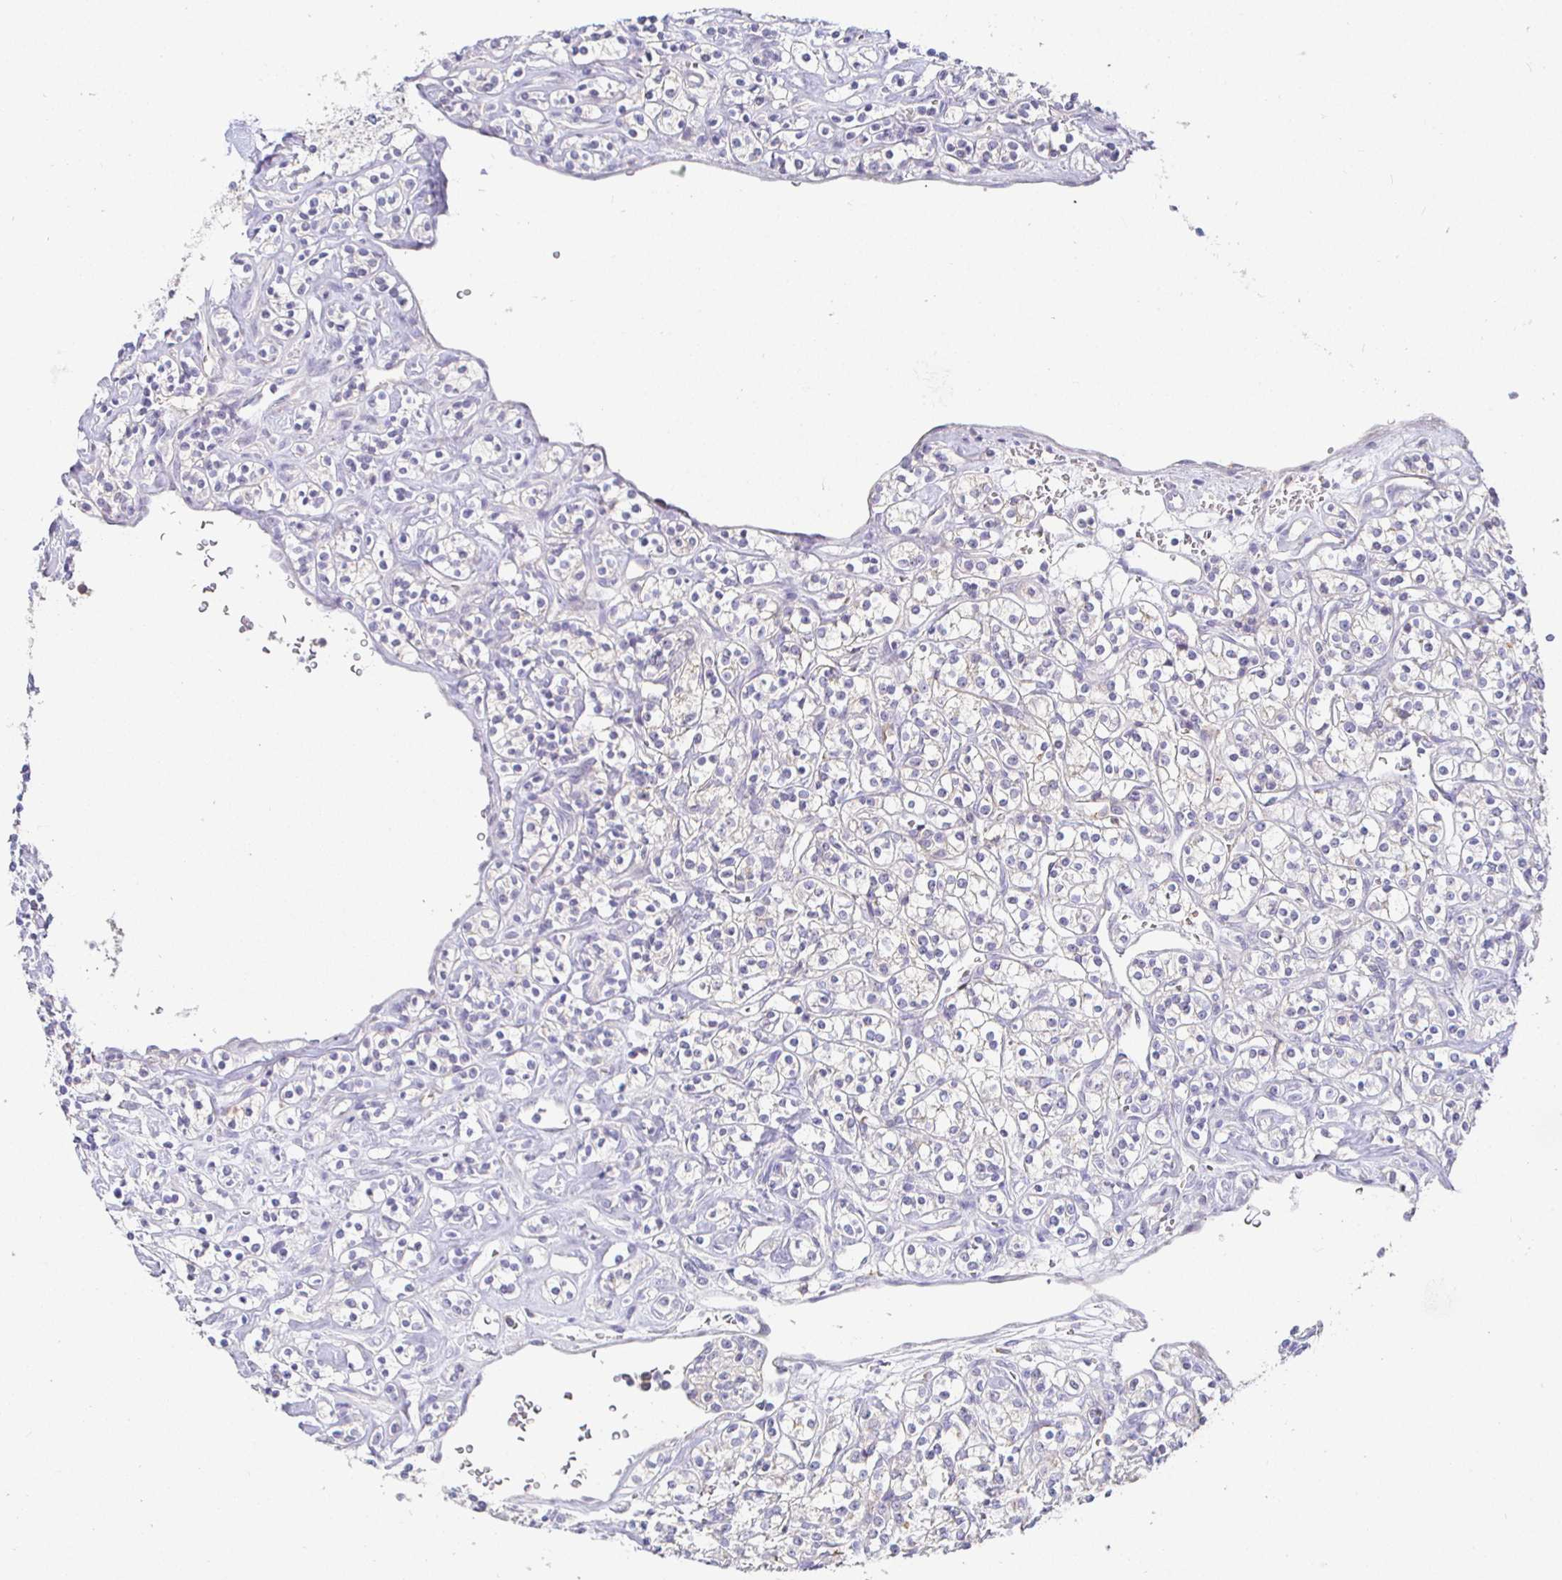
{"staining": {"intensity": "negative", "quantity": "none", "location": "none"}, "tissue": "renal cancer", "cell_type": "Tumor cells", "image_type": "cancer", "snomed": [{"axis": "morphology", "description": "Adenocarcinoma, NOS"}, {"axis": "topography", "description": "Kidney"}], "caption": "High magnification brightfield microscopy of renal adenocarcinoma stained with DAB (brown) and counterstained with hematoxylin (blue): tumor cells show no significant expression.", "gene": "SIRPA", "patient": {"sex": "male", "age": 77}}